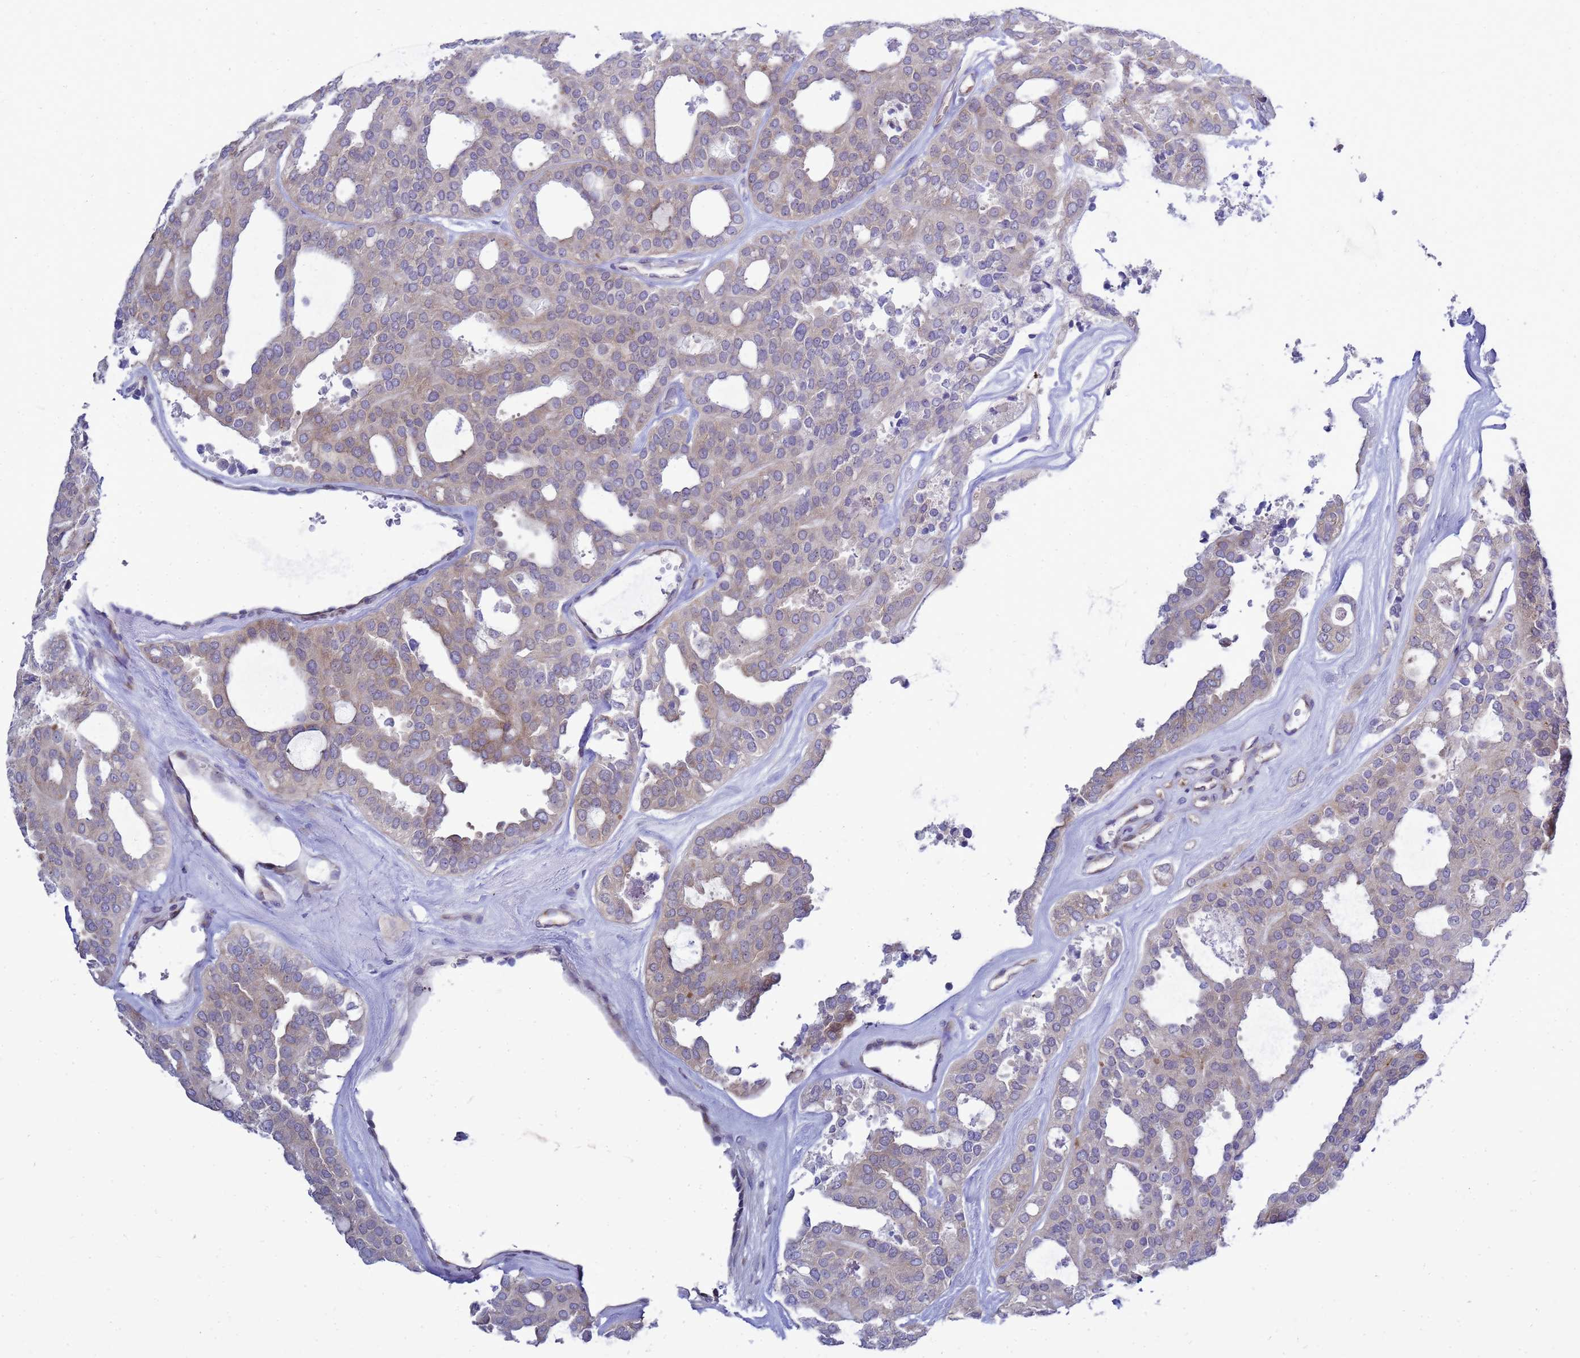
{"staining": {"intensity": "weak", "quantity": "25%-75%", "location": "cytoplasmic/membranous"}, "tissue": "thyroid cancer", "cell_type": "Tumor cells", "image_type": "cancer", "snomed": [{"axis": "morphology", "description": "Follicular adenoma carcinoma, NOS"}, {"axis": "topography", "description": "Thyroid gland"}], "caption": "Follicular adenoma carcinoma (thyroid) stained with IHC reveals weak cytoplasmic/membranous positivity in approximately 25%-75% of tumor cells.", "gene": "MON1B", "patient": {"sex": "male", "age": 75}}